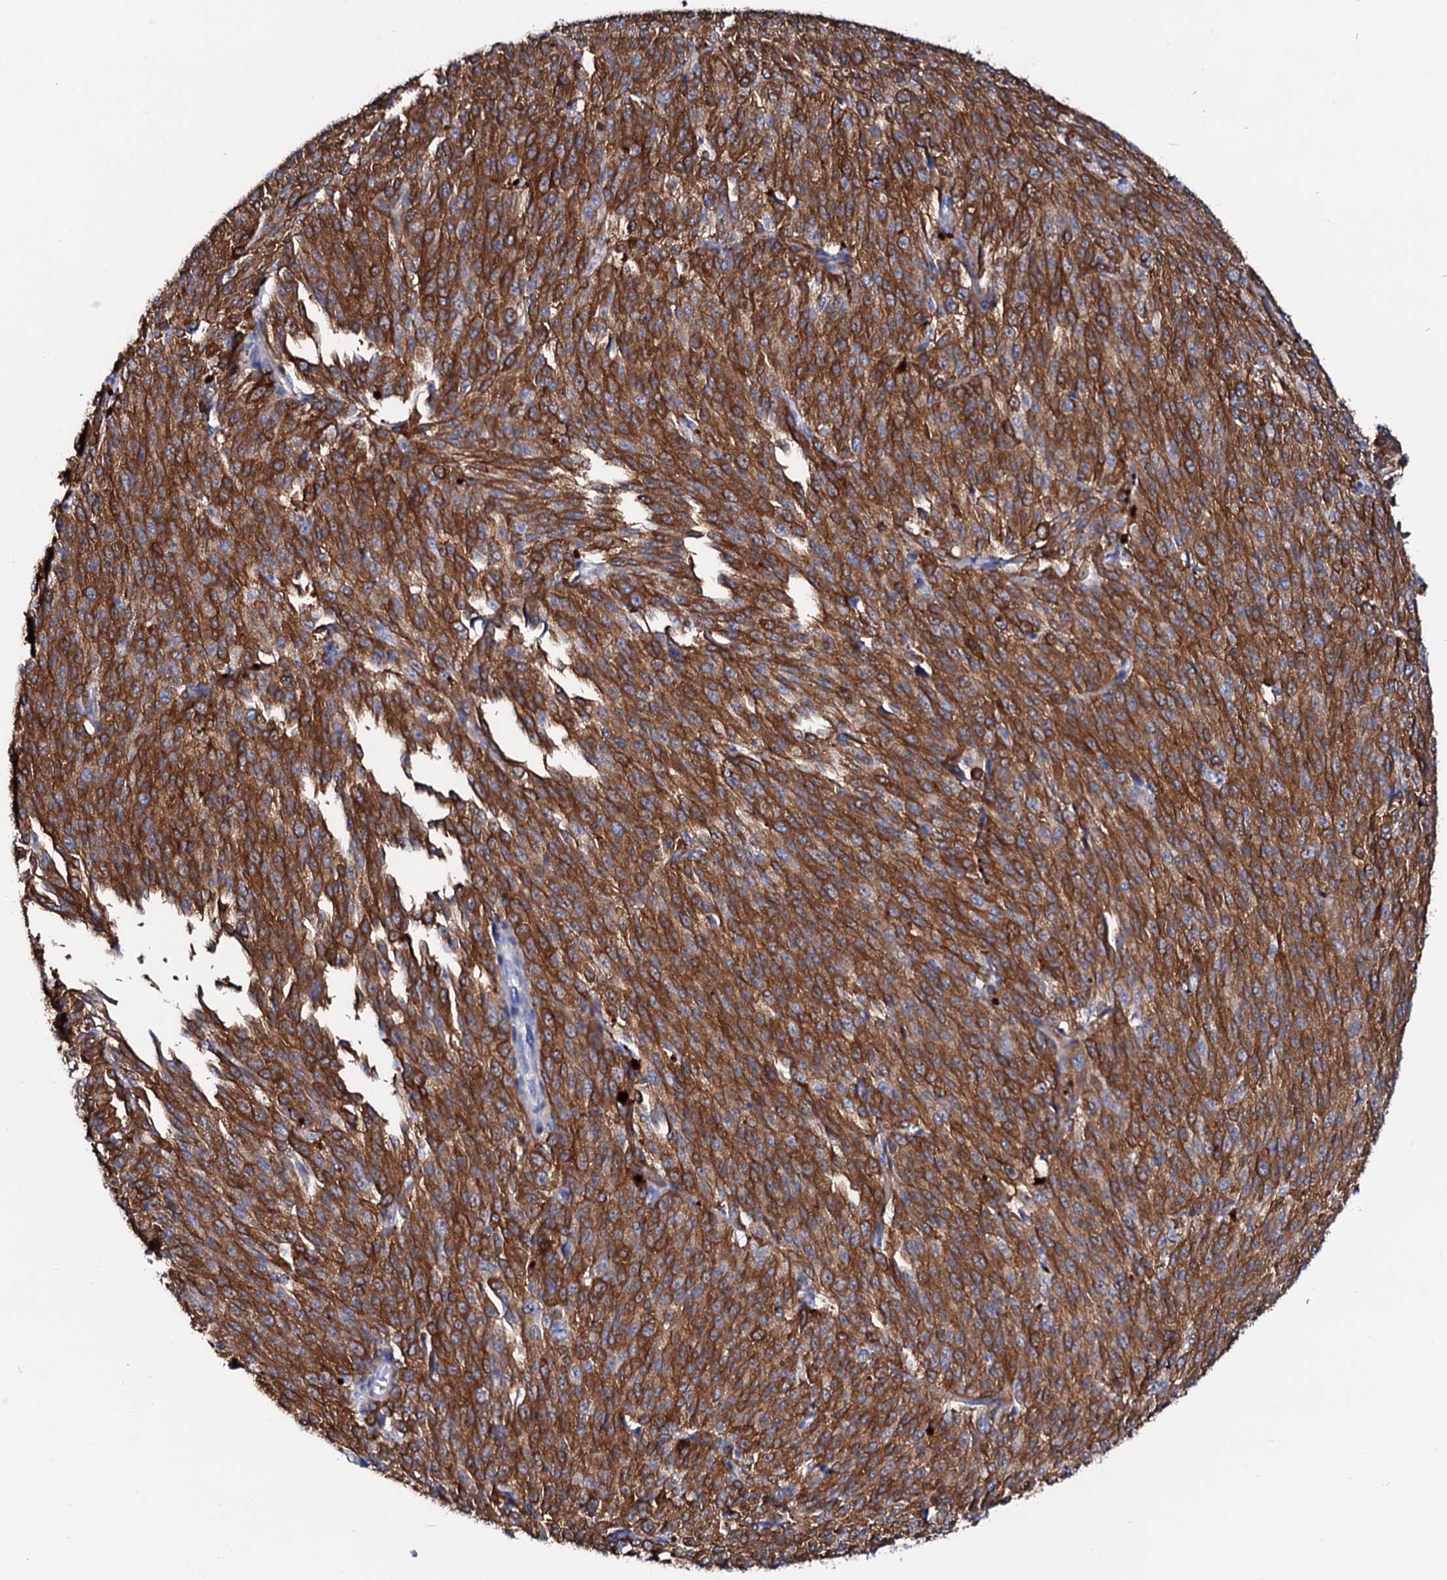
{"staining": {"intensity": "moderate", "quantity": ">75%", "location": "cytoplasmic/membranous"}, "tissue": "melanoma", "cell_type": "Tumor cells", "image_type": "cancer", "snomed": [{"axis": "morphology", "description": "Malignant melanoma, NOS"}, {"axis": "topography", "description": "Skin"}], "caption": "Tumor cells exhibit medium levels of moderate cytoplasmic/membranous expression in about >75% of cells in melanoma.", "gene": "GLB1L3", "patient": {"sex": "female", "age": 52}}